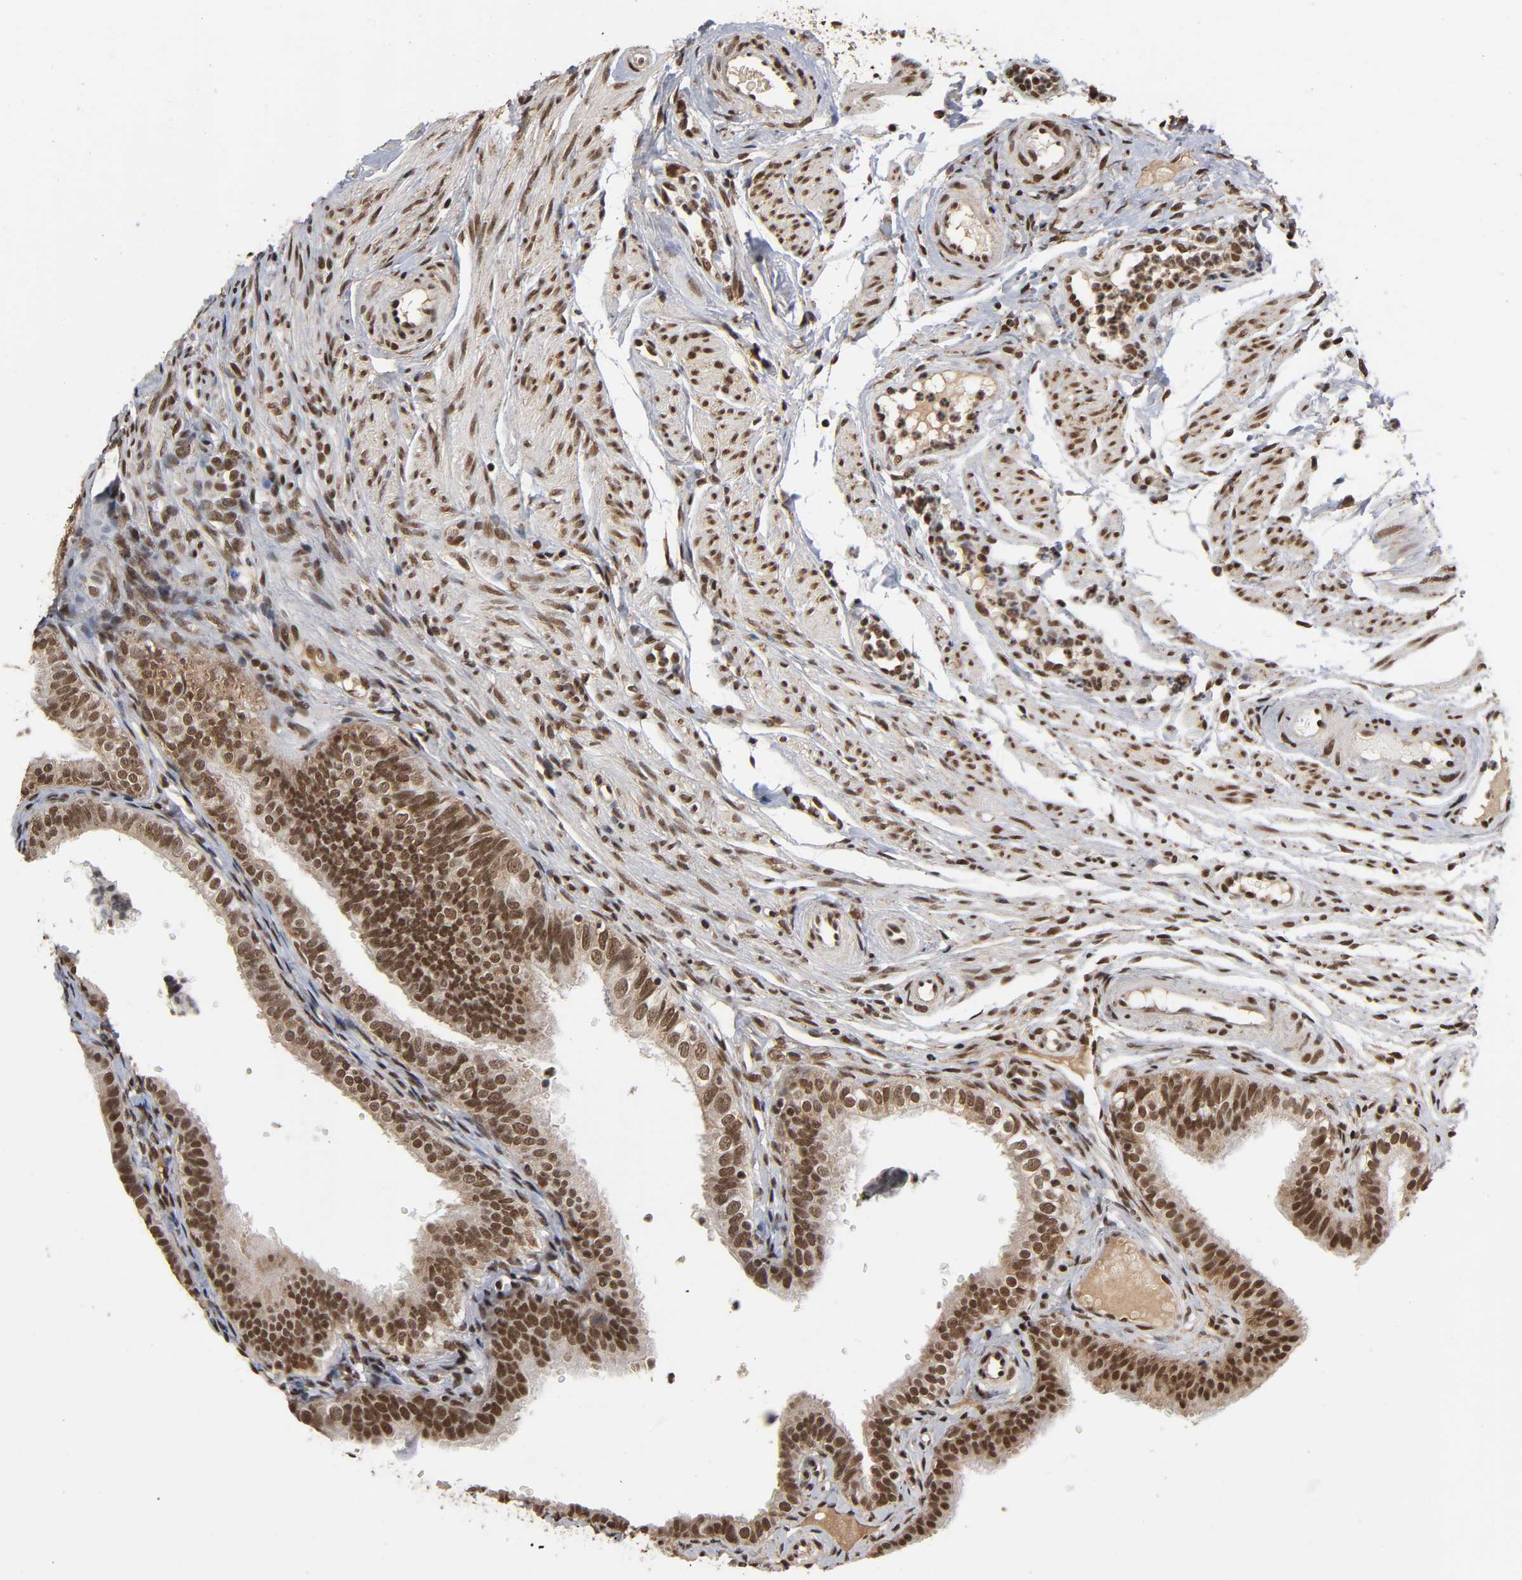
{"staining": {"intensity": "strong", "quantity": ">75%", "location": "nuclear"}, "tissue": "fallopian tube", "cell_type": "Glandular cells", "image_type": "normal", "snomed": [{"axis": "morphology", "description": "Normal tissue, NOS"}, {"axis": "morphology", "description": "Dermoid, NOS"}, {"axis": "topography", "description": "Fallopian tube"}], "caption": "High-magnification brightfield microscopy of benign fallopian tube stained with DAB (3,3'-diaminobenzidine) (brown) and counterstained with hematoxylin (blue). glandular cells exhibit strong nuclear expression is seen in approximately>75% of cells.", "gene": "ZNF384", "patient": {"sex": "female", "age": 33}}